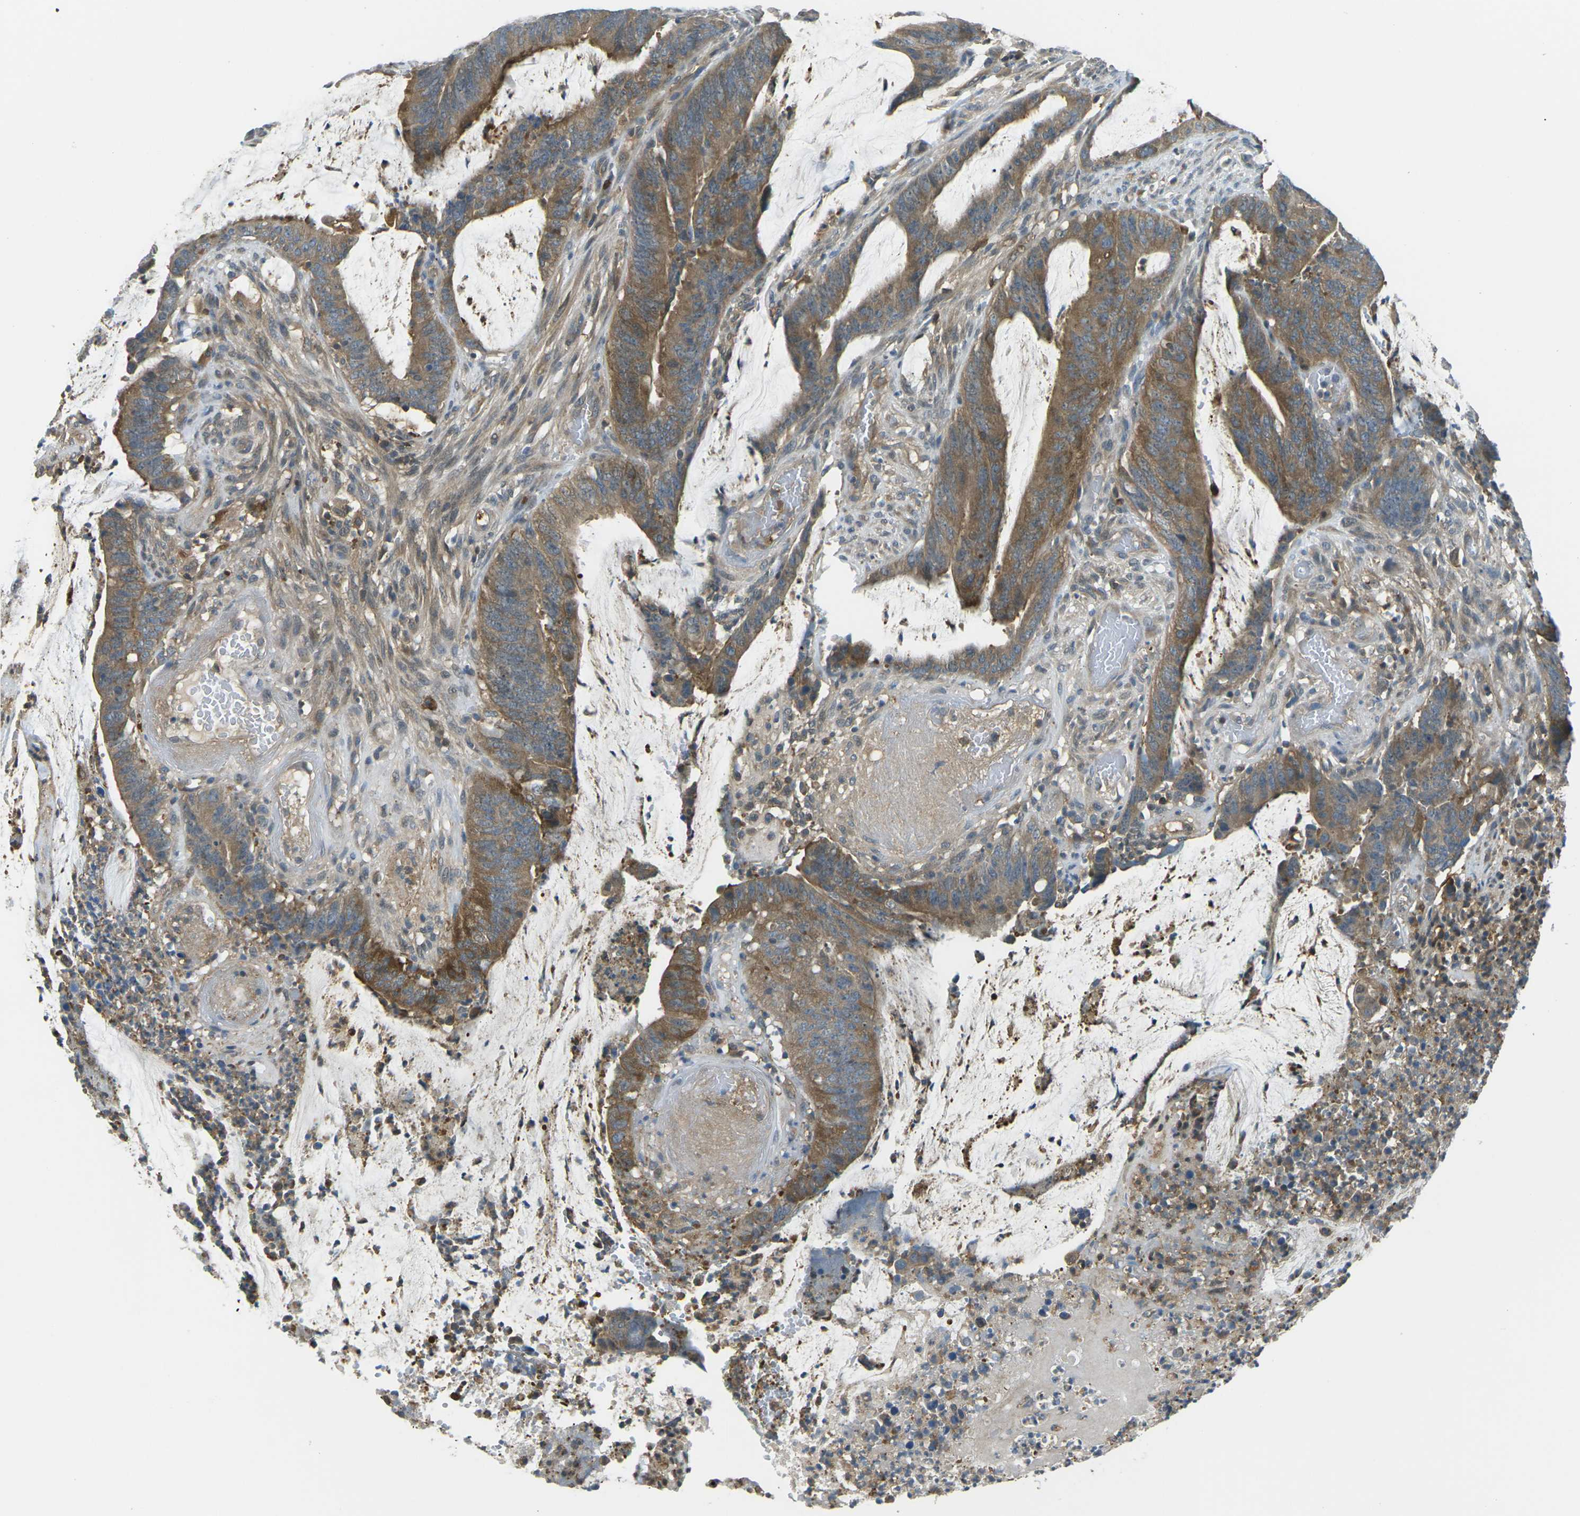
{"staining": {"intensity": "moderate", "quantity": ">75%", "location": "cytoplasmic/membranous"}, "tissue": "colorectal cancer", "cell_type": "Tumor cells", "image_type": "cancer", "snomed": [{"axis": "morphology", "description": "Adenocarcinoma, NOS"}, {"axis": "topography", "description": "Rectum"}], "caption": "Tumor cells show medium levels of moderate cytoplasmic/membranous expression in approximately >75% of cells in colorectal cancer (adenocarcinoma). The protein is shown in brown color, while the nuclei are stained blue.", "gene": "PIEZO2", "patient": {"sex": "female", "age": 66}}